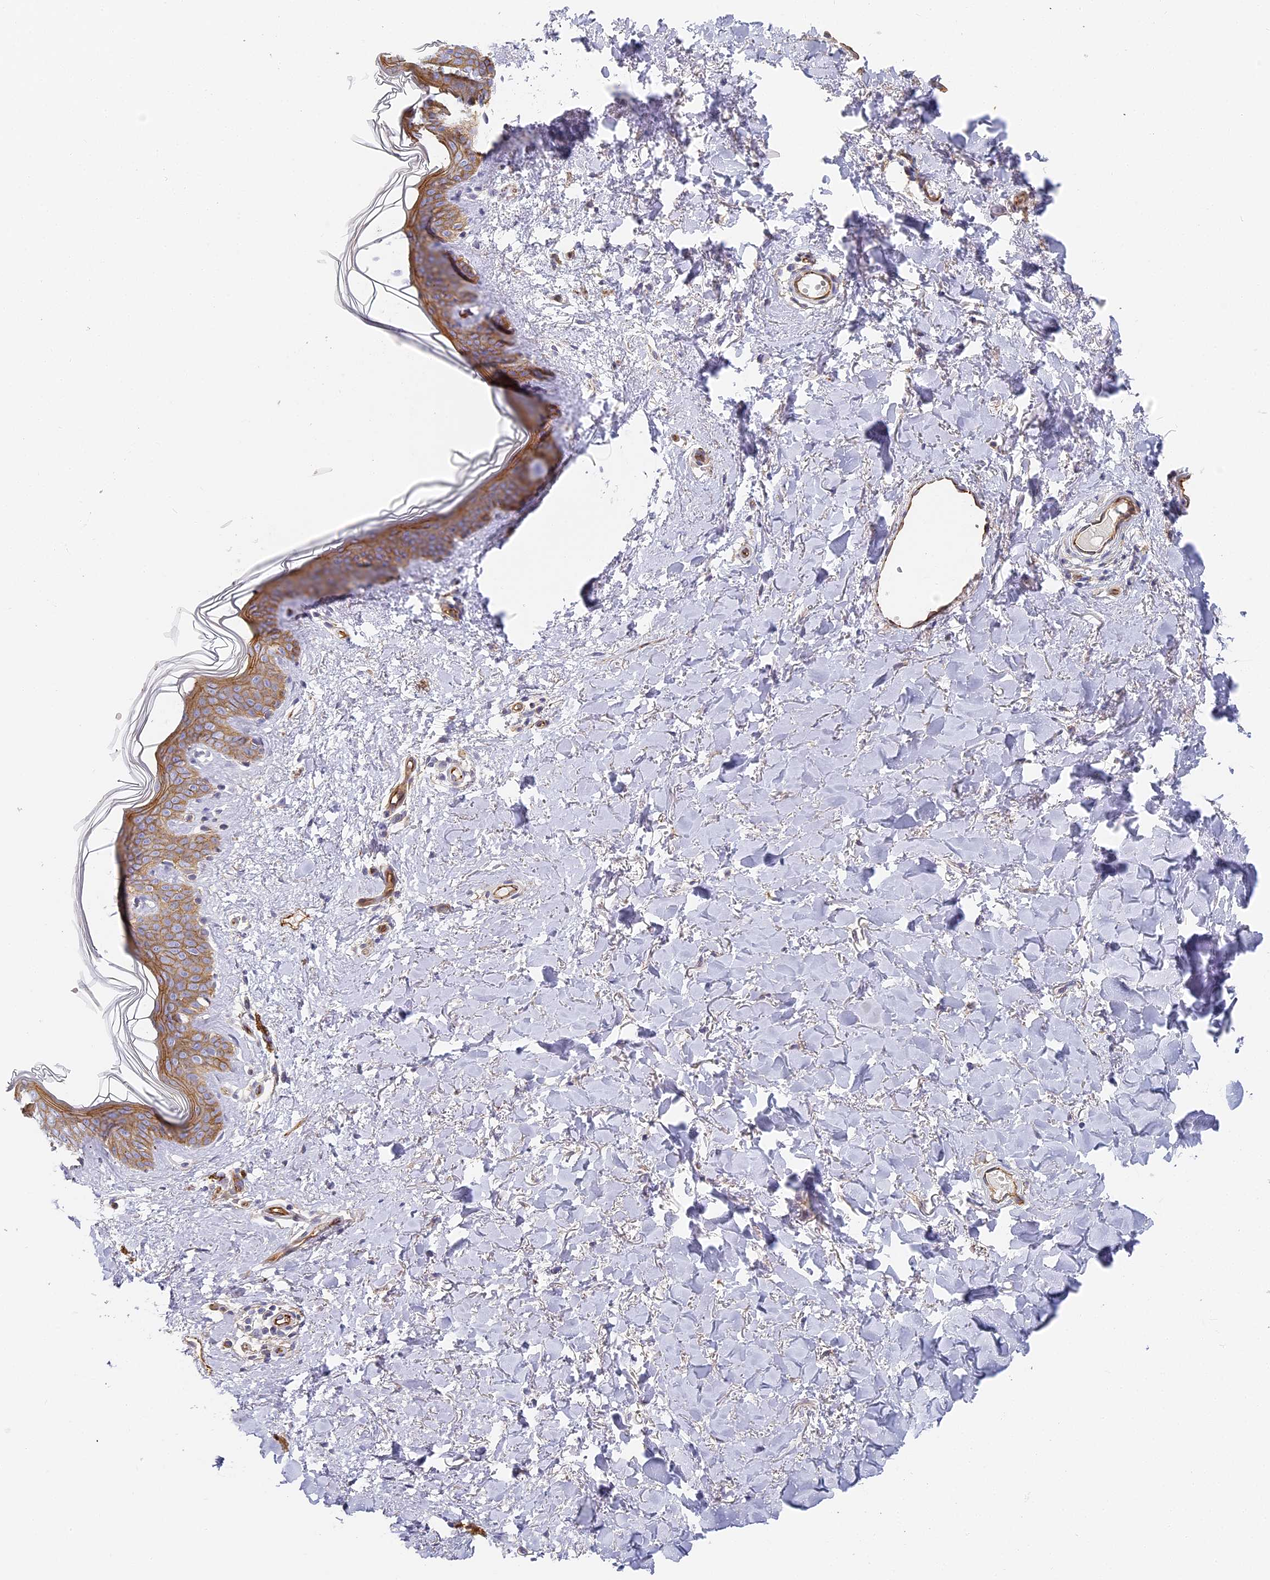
{"staining": {"intensity": "negative", "quantity": "none", "location": "none"}, "tissue": "skin", "cell_type": "Fibroblasts", "image_type": "normal", "snomed": [{"axis": "morphology", "description": "Normal tissue, NOS"}, {"axis": "topography", "description": "Skin"}], "caption": "Skin stained for a protein using immunohistochemistry (IHC) displays no expression fibroblasts.", "gene": "CCDC30", "patient": {"sex": "female", "age": 46}}